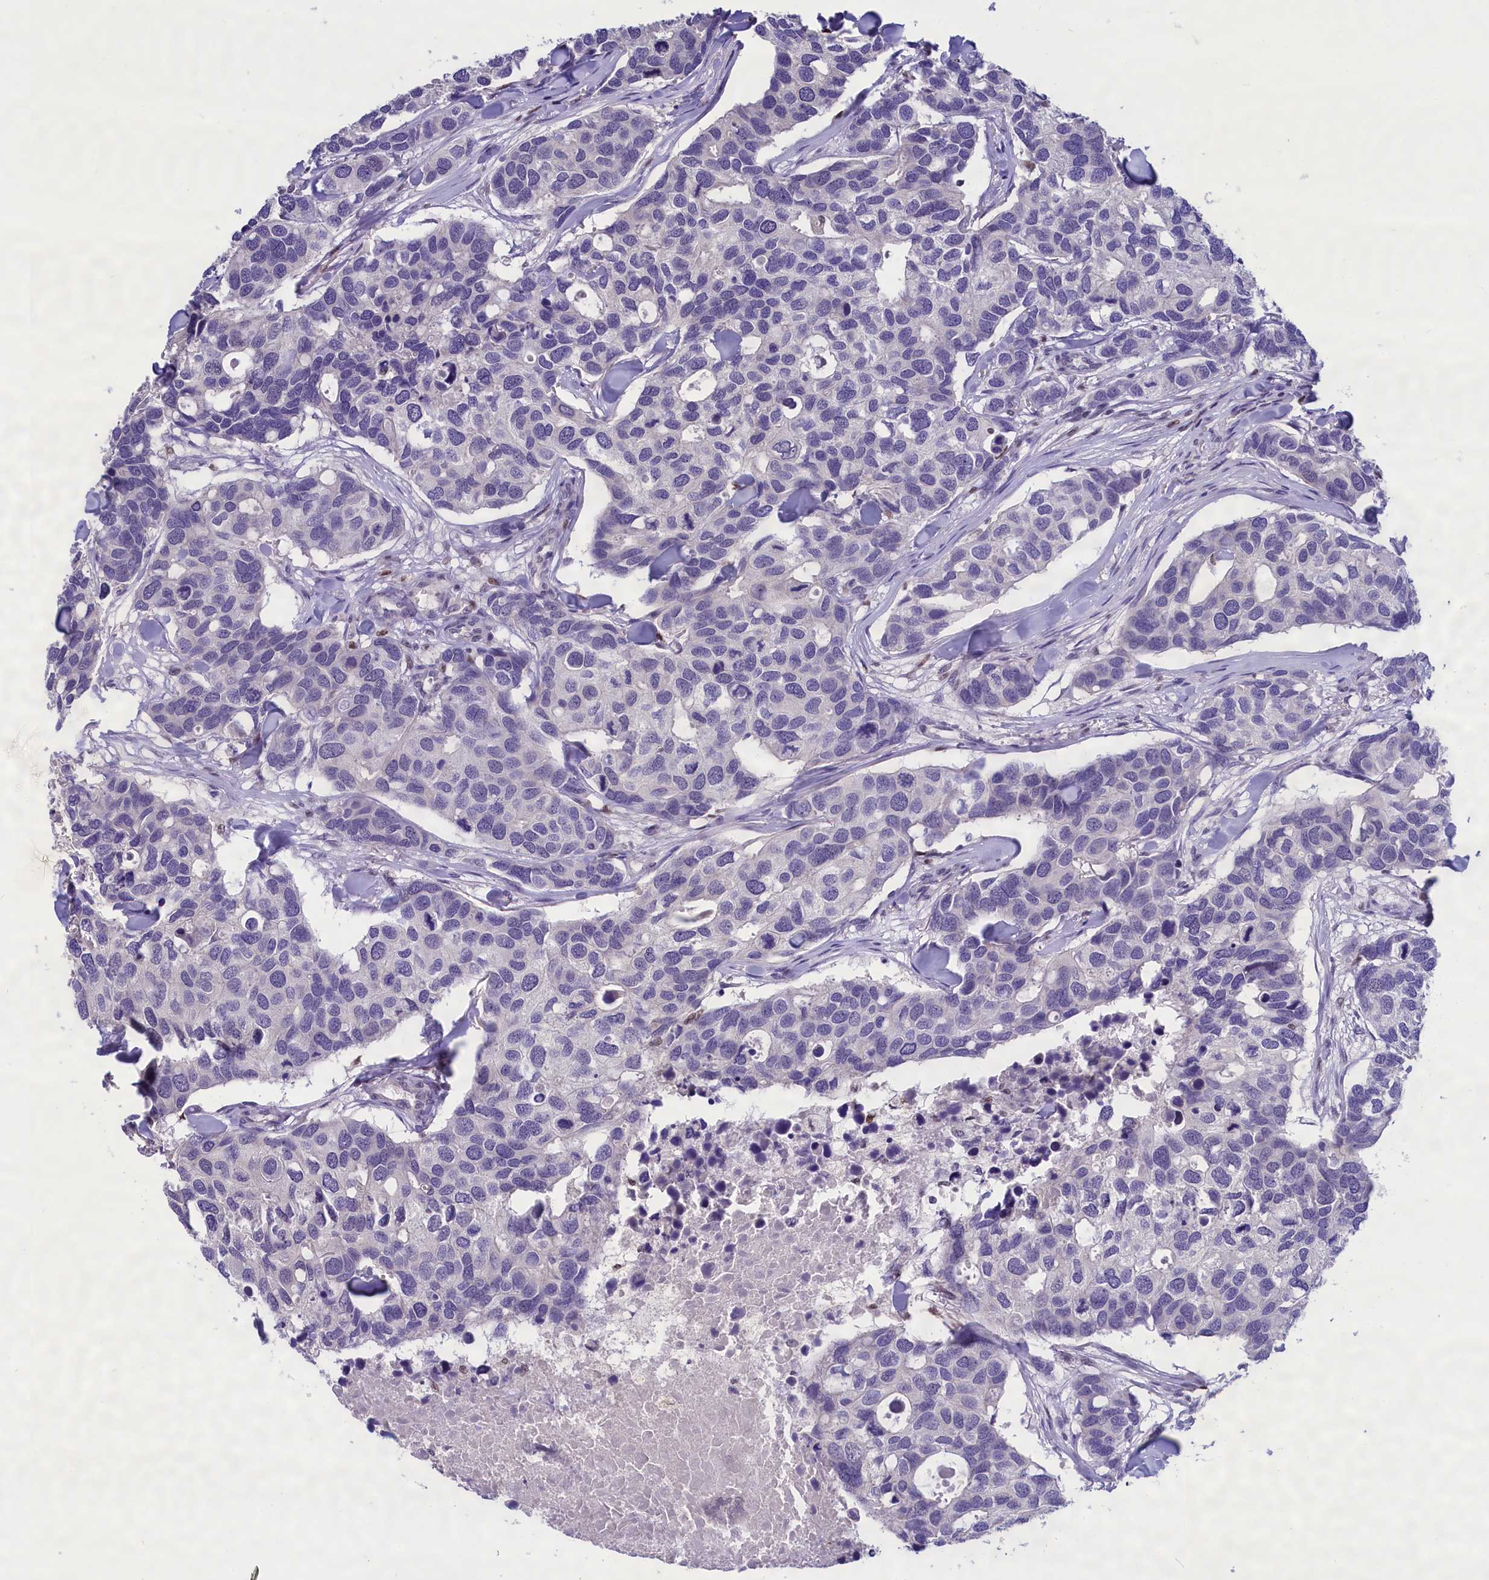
{"staining": {"intensity": "negative", "quantity": "none", "location": "none"}, "tissue": "breast cancer", "cell_type": "Tumor cells", "image_type": "cancer", "snomed": [{"axis": "morphology", "description": "Duct carcinoma"}, {"axis": "topography", "description": "Breast"}], "caption": "An image of breast cancer (intraductal carcinoma) stained for a protein demonstrates no brown staining in tumor cells.", "gene": "BTBD9", "patient": {"sex": "female", "age": 83}}